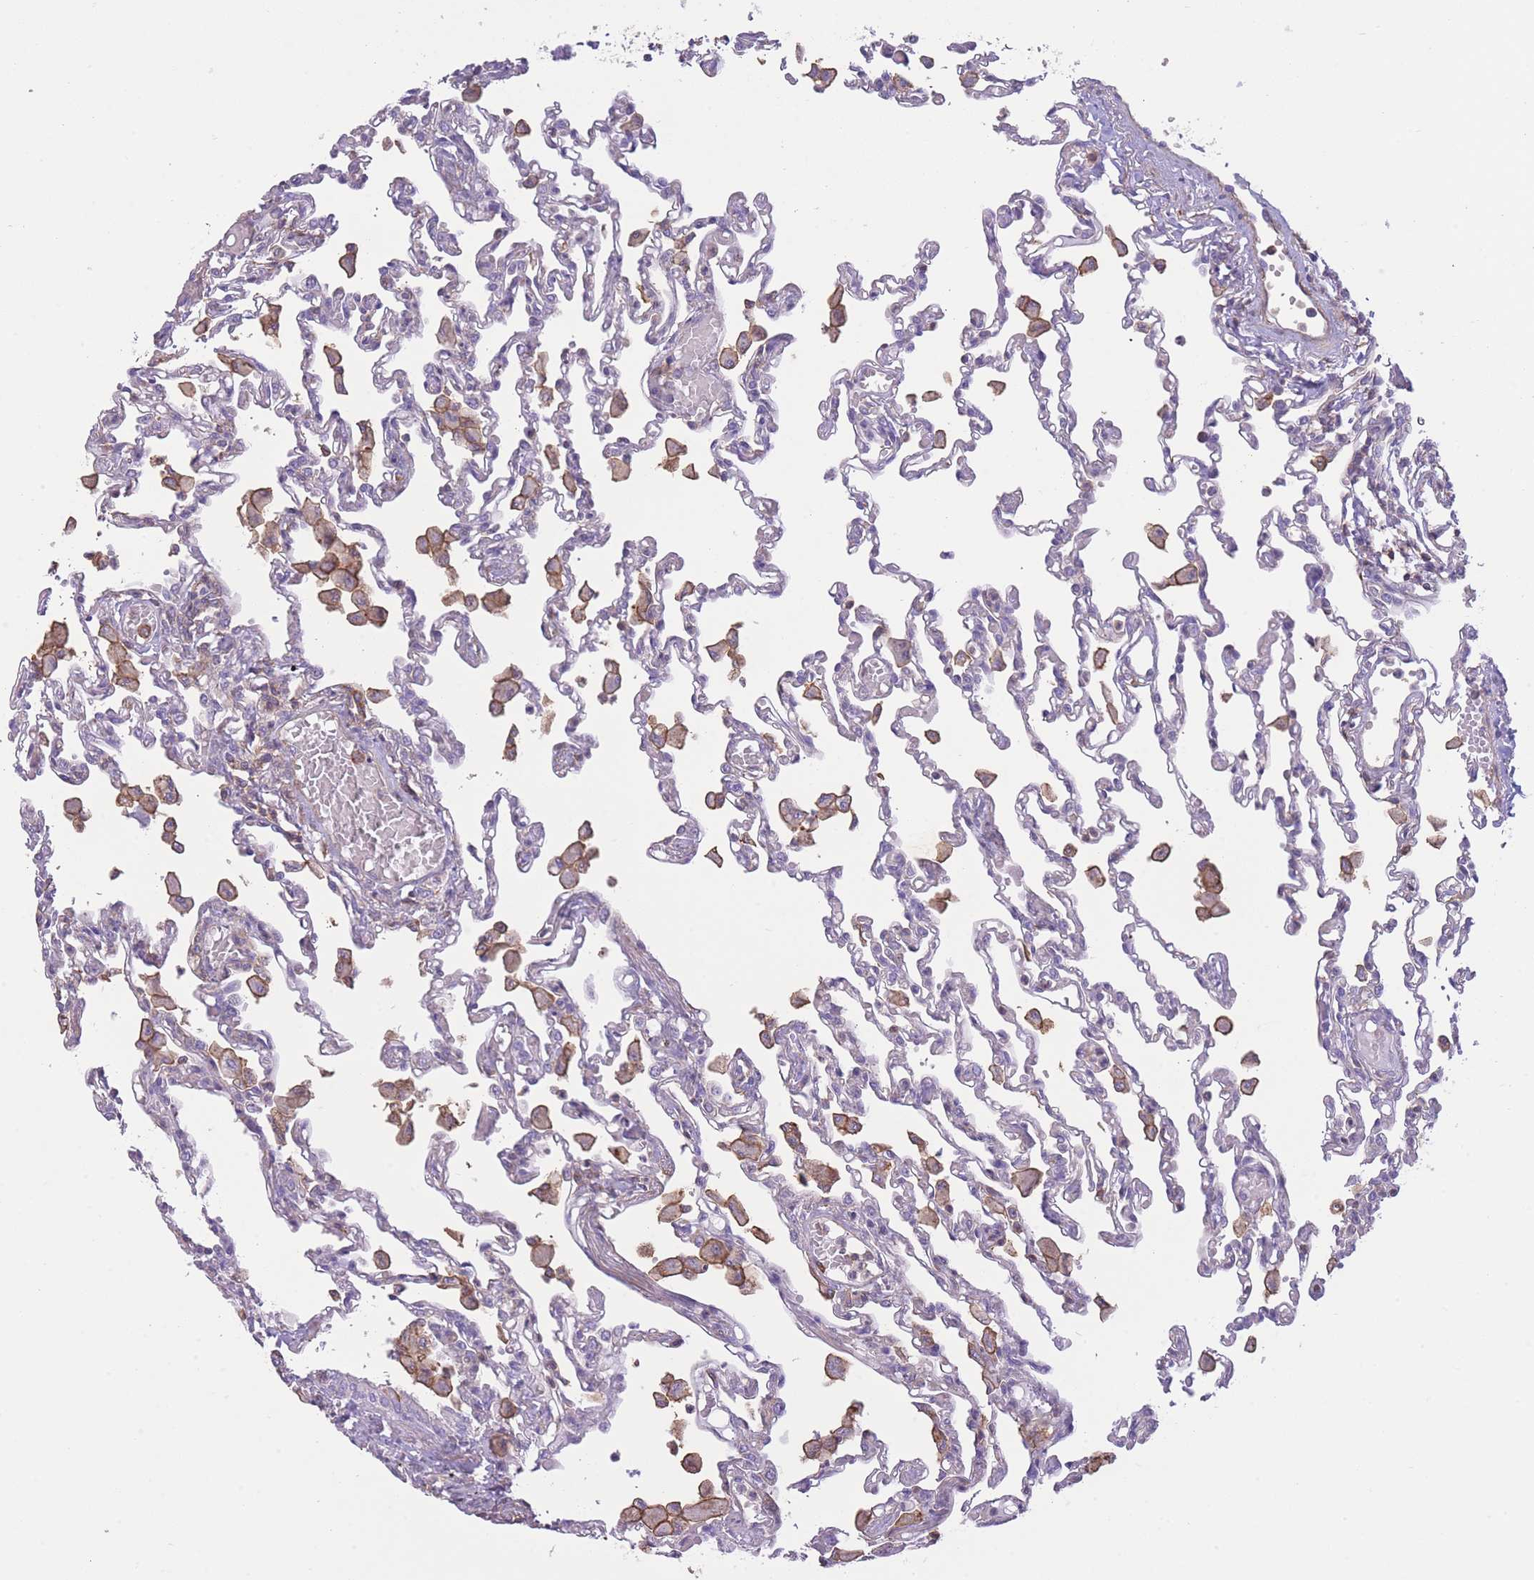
{"staining": {"intensity": "negative", "quantity": "none", "location": "none"}, "tissue": "lung", "cell_type": "Alveolar cells", "image_type": "normal", "snomed": [{"axis": "morphology", "description": "Normal tissue, NOS"}, {"axis": "topography", "description": "Bronchus"}, {"axis": "topography", "description": "Lung"}], "caption": "There is no significant staining in alveolar cells of lung. (DAB (3,3'-diaminobenzidine) immunohistochemistry with hematoxylin counter stain).", "gene": "PDHA1", "patient": {"sex": "female", "age": 49}}